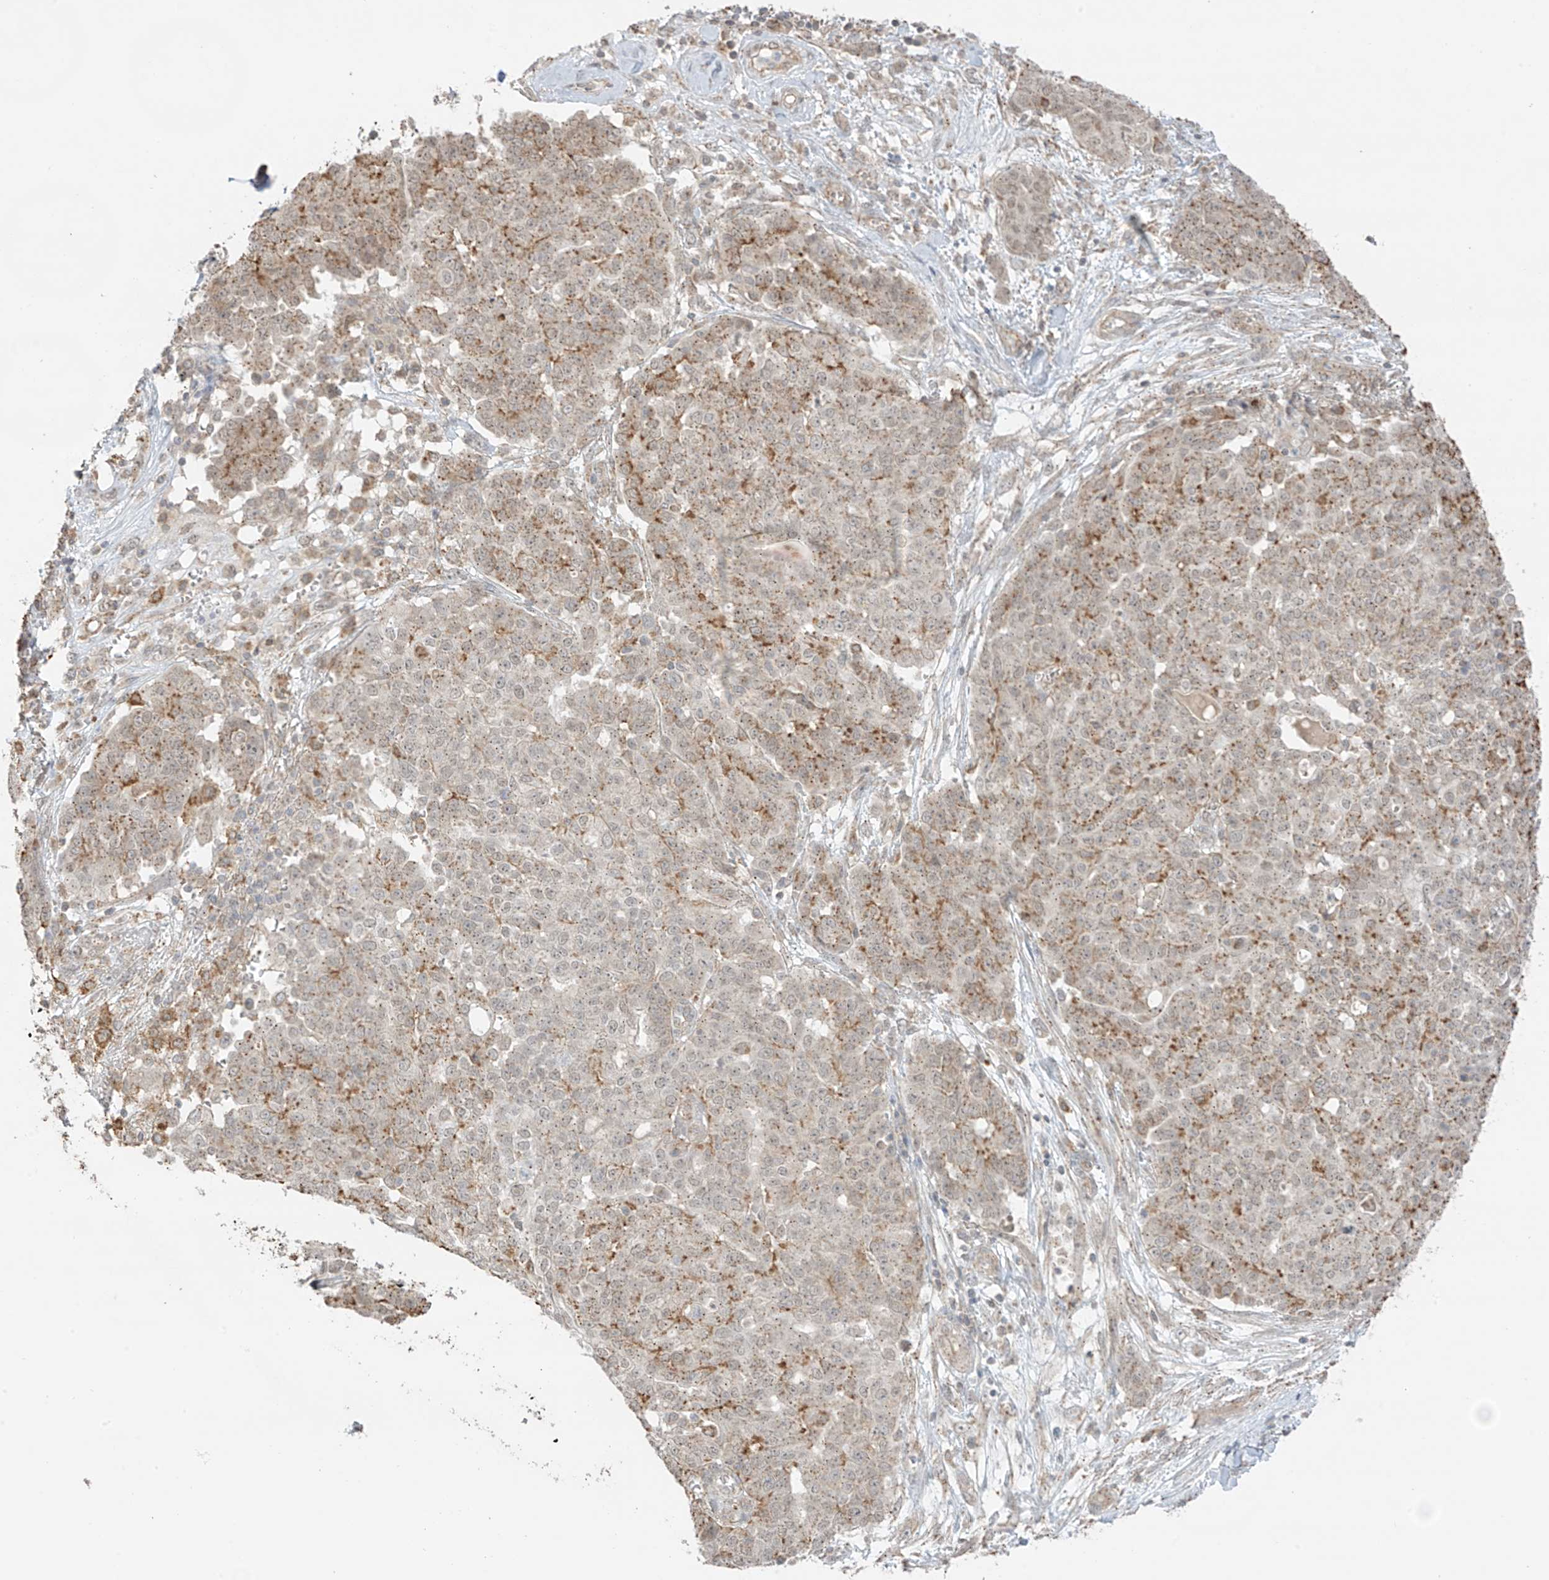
{"staining": {"intensity": "moderate", "quantity": "25%-75%", "location": "cytoplasmic/membranous"}, "tissue": "ovarian cancer", "cell_type": "Tumor cells", "image_type": "cancer", "snomed": [{"axis": "morphology", "description": "Cystadenocarcinoma, serous, NOS"}, {"axis": "topography", "description": "Soft tissue"}, {"axis": "topography", "description": "Ovary"}], "caption": "IHC image of neoplastic tissue: human ovarian cancer stained using IHC exhibits medium levels of moderate protein expression localized specifically in the cytoplasmic/membranous of tumor cells, appearing as a cytoplasmic/membranous brown color.", "gene": "N4BP3", "patient": {"sex": "female", "age": 57}}